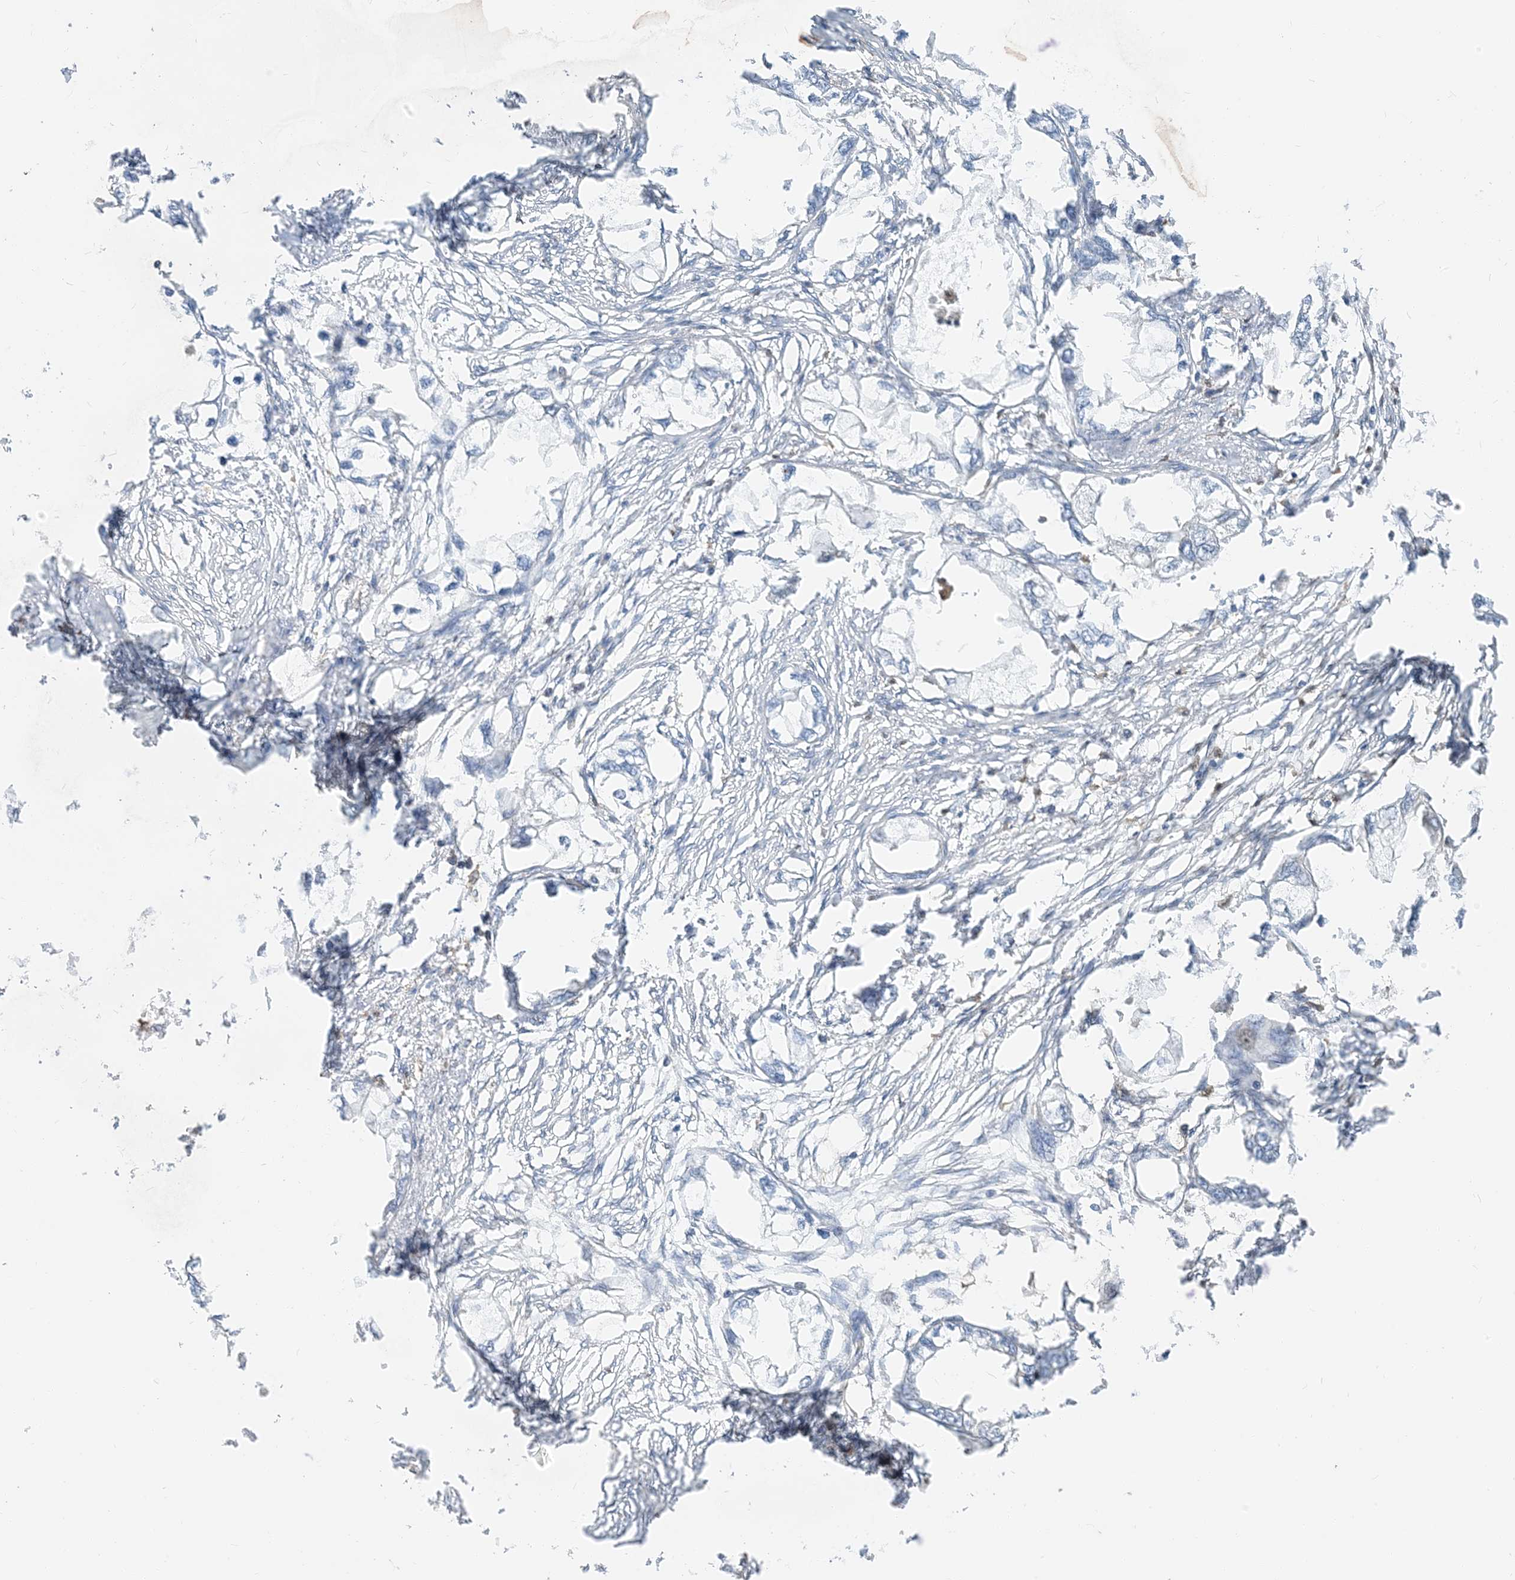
{"staining": {"intensity": "negative", "quantity": "none", "location": "none"}, "tissue": "endometrial cancer", "cell_type": "Tumor cells", "image_type": "cancer", "snomed": [{"axis": "morphology", "description": "Adenocarcinoma, NOS"}, {"axis": "morphology", "description": "Adenocarcinoma, metastatic, NOS"}, {"axis": "topography", "description": "Adipose tissue"}, {"axis": "topography", "description": "Endometrium"}], "caption": "Photomicrograph shows no protein expression in tumor cells of endometrial cancer (adenocarcinoma) tissue.", "gene": "NAGK", "patient": {"sex": "female", "age": 67}}